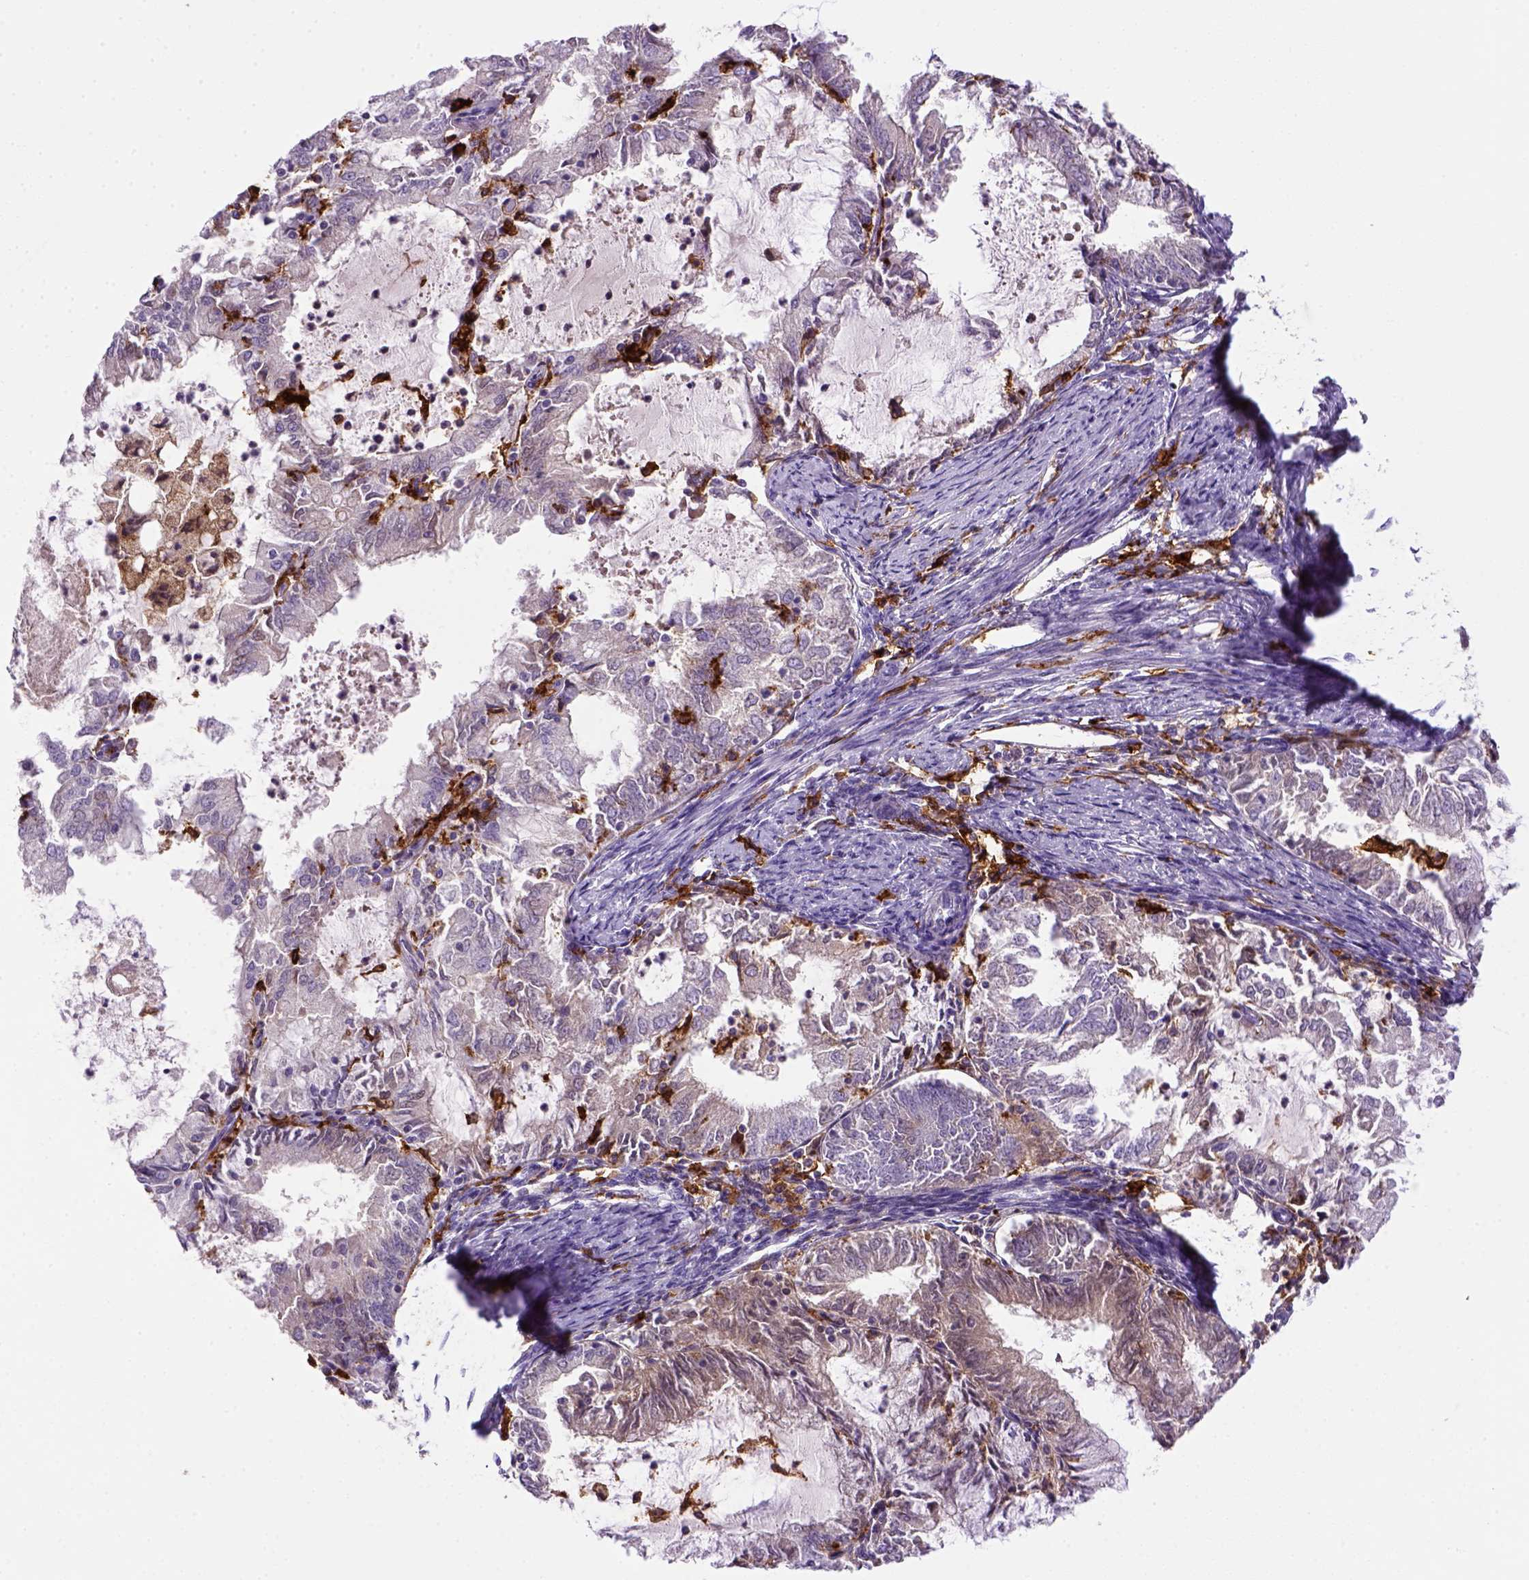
{"staining": {"intensity": "weak", "quantity": "<25%", "location": "cytoplasmic/membranous"}, "tissue": "endometrial cancer", "cell_type": "Tumor cells", "image_type": "cancer", "snomed": [{"axis": "morphology", "description": "Adenocarcinoma, NOS"}, {"axis": "topography", "description": "Endometrium"}], "caption": "This is an immunohistochemistry (IHC) histopathology image of human endometrial adenocarcinoma. There is no staining in tumor cells.", "gene": "CD14", "patient": {"sex": "female", "age": 57}}